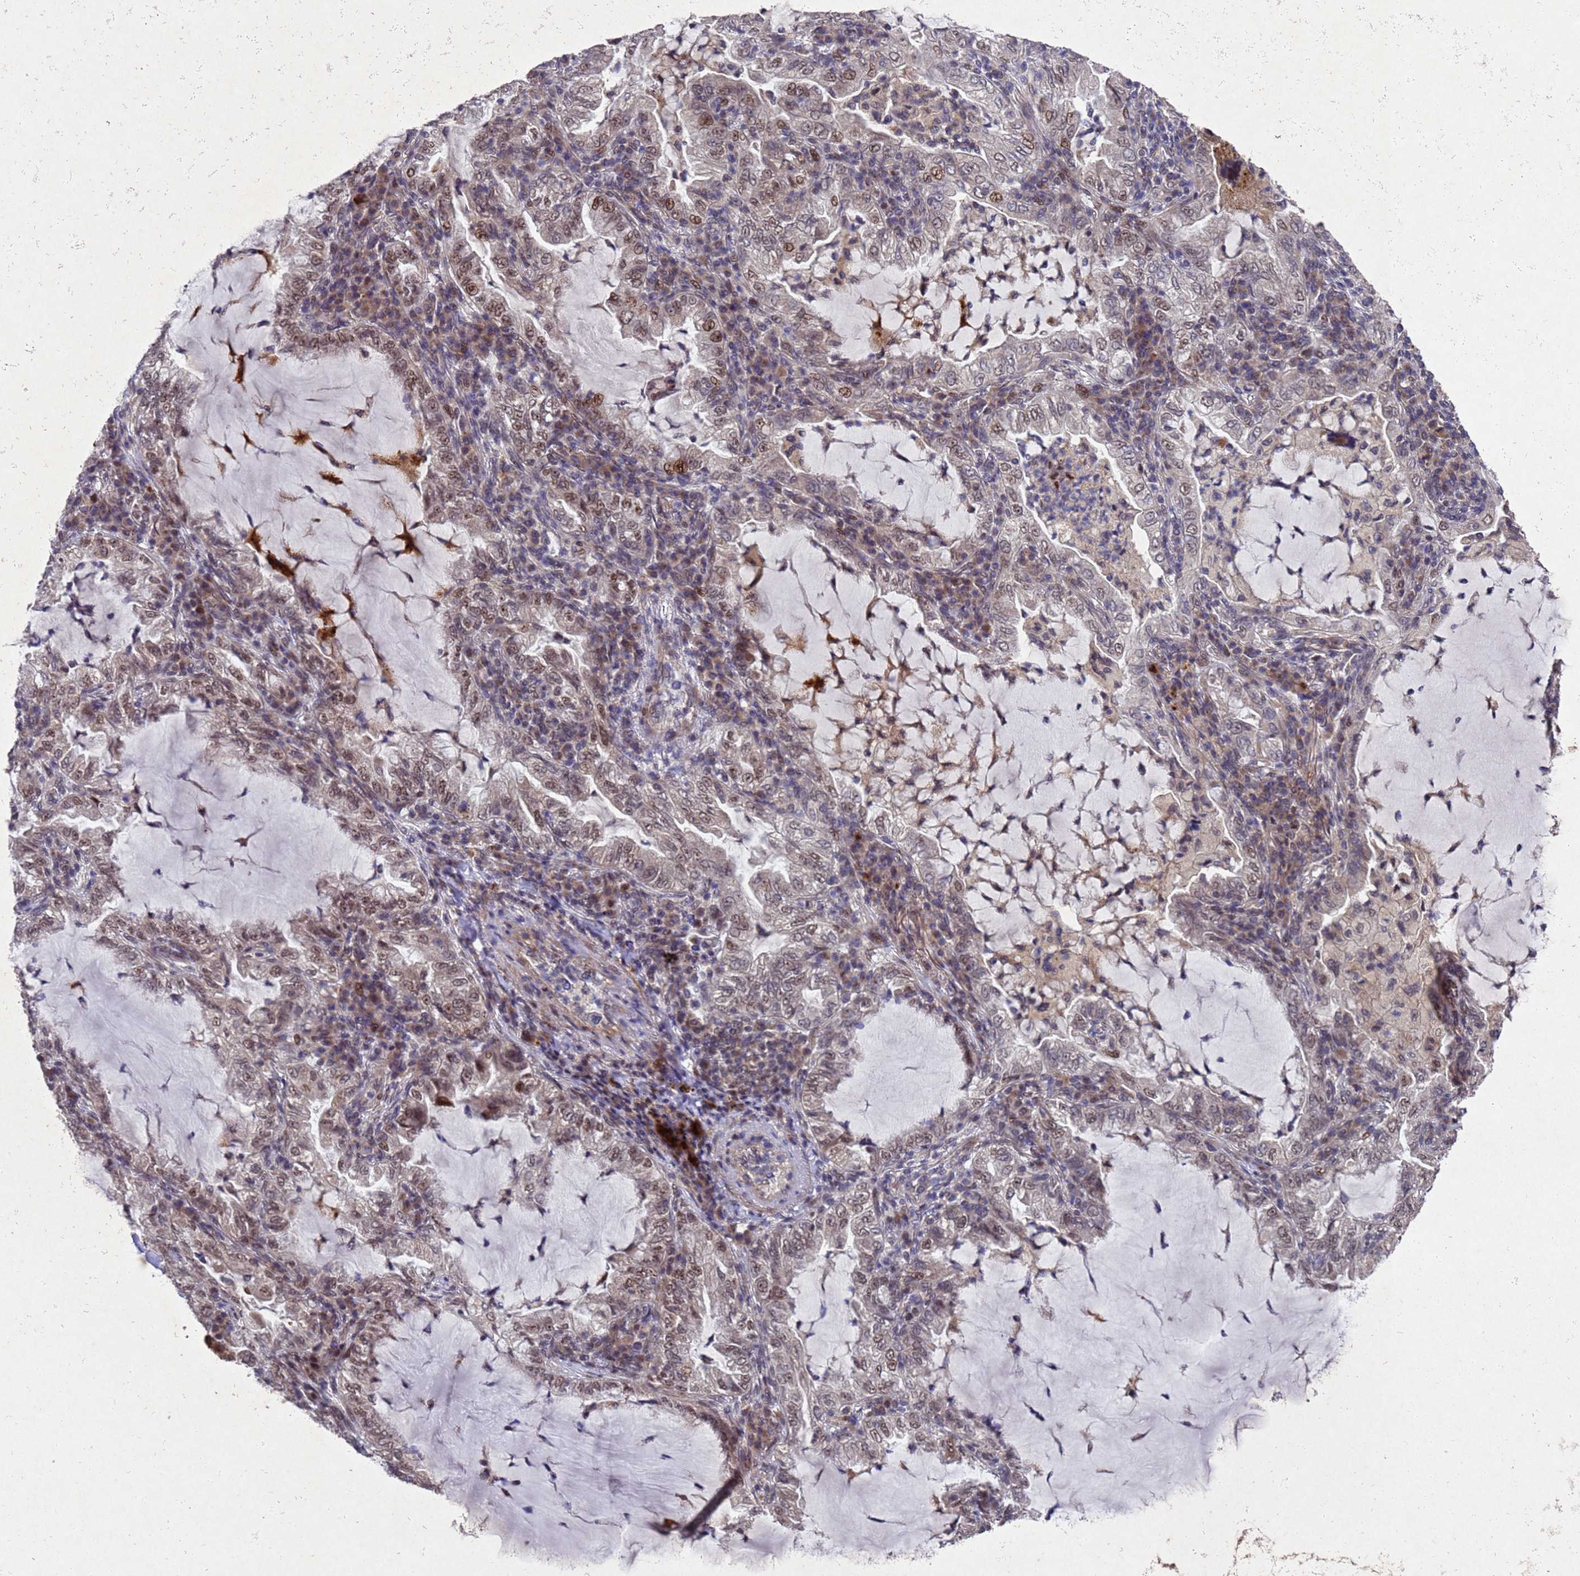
{"staining": {"intensity": "moderate", "quantity": ">75%", "location": "nuclear"}, "tissue": "lung cancer", "cell_type": "Tumor cells", "image_type": "cancer", "snomed": [{"axis": "morphology", "description": "Adenocarcinoma, NOS"}, {"axis": "topography", "description": "Lung"}], "caption": "Immunohistochemical staining of human adenocarcinoma (lung) exhibits medium levels of moderate nuclear positivity in about >75% of tumor cells.", "gene": "TBK1", "patient": {"sex": "female", "age": 73}}